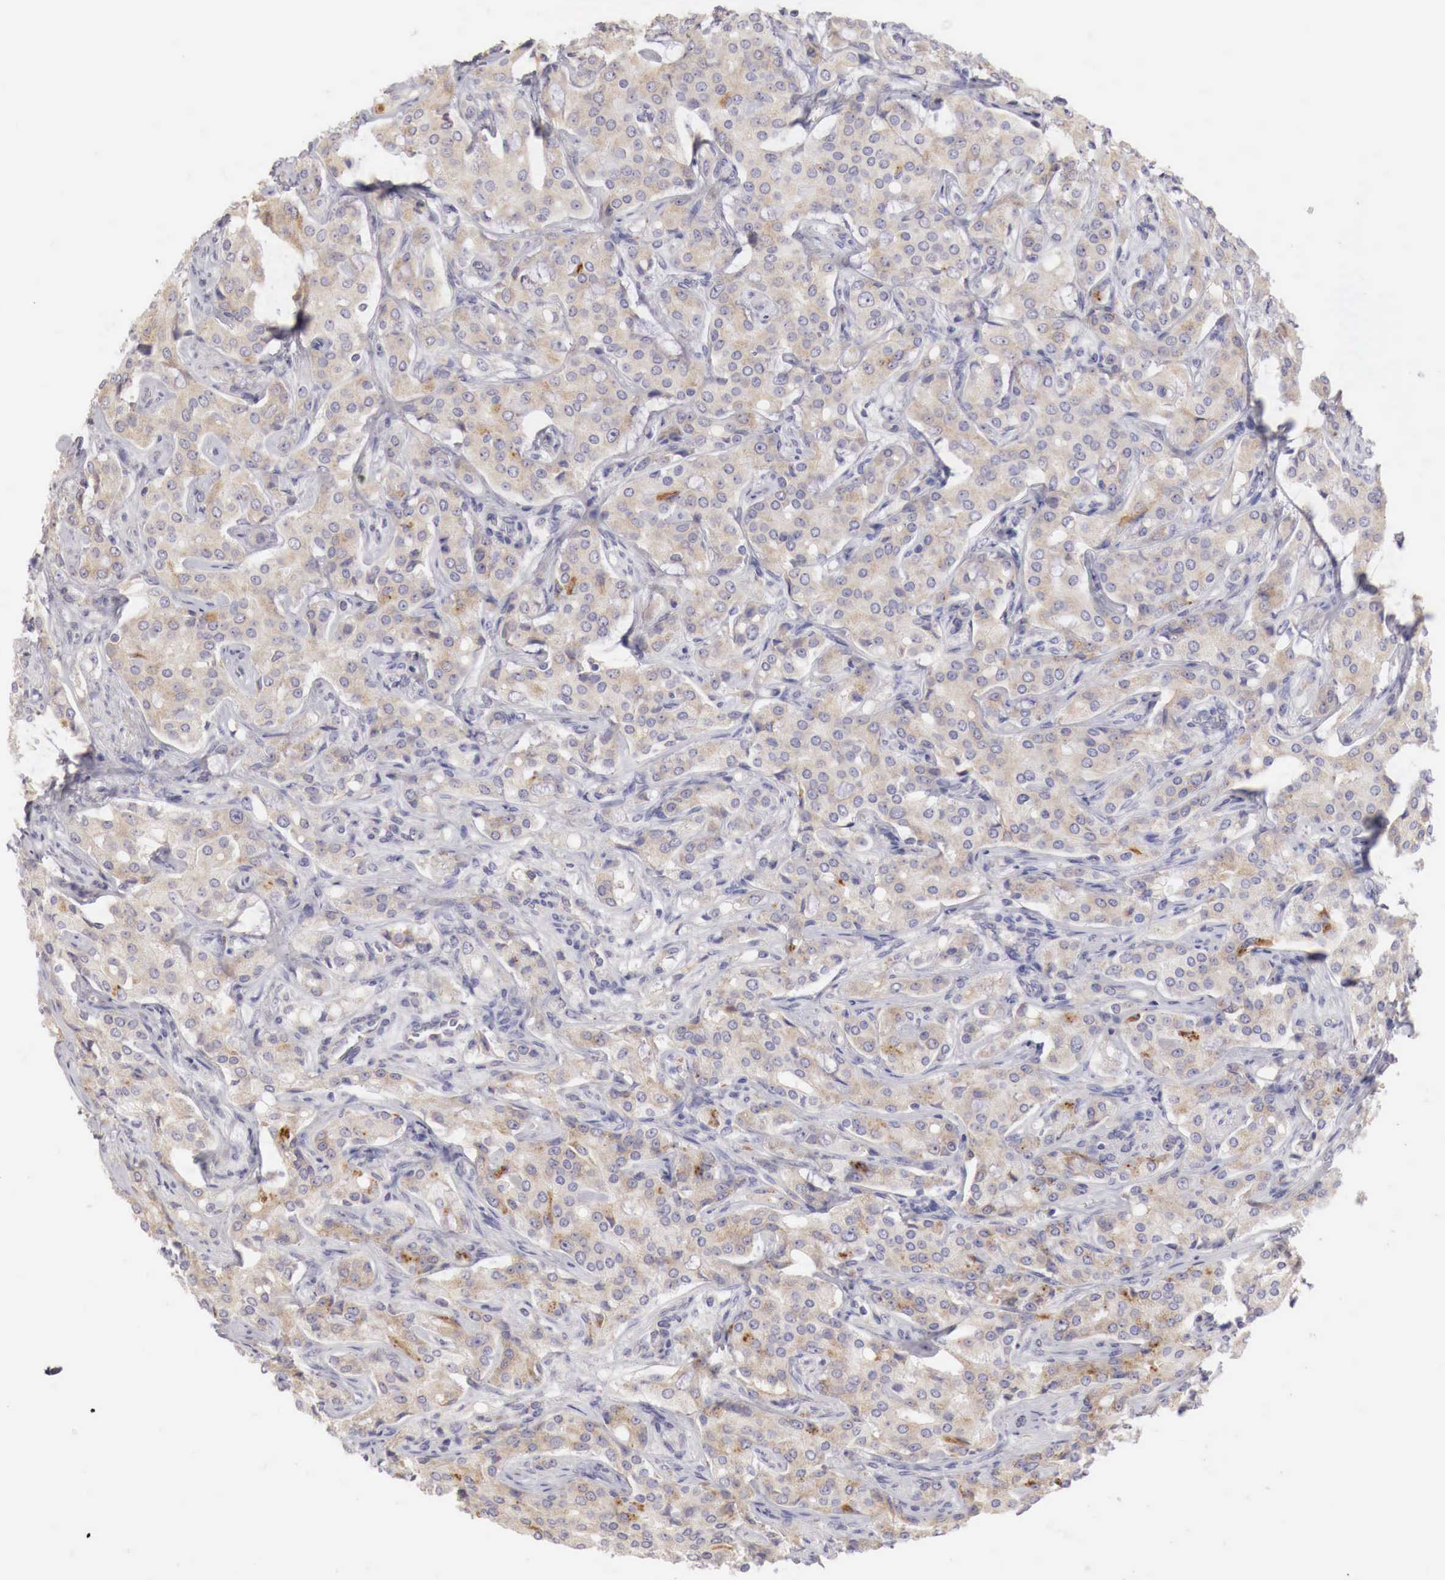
{"staining": {"intensity": "weak", "quantity": "25%-75%", "location": "cytoplasmic/membranous"}, "tissue": "prostate cancer", "cell_type": "Tumor cells", "image_type": "cancer", "snomed": [{"axis": "morphology", "description": "Adenocarcinoma, Medium grade"}, {"axis": "topography", "description": "Prostate"}], "caption": "The immunohistochemical stain highlights weak cytoplasmic/membranous positivity in tumor cells of prostate medium-grade adenocarcinoma tissue.", "gene": "NSDHL", "patient": {"sex": "male", "age": 72}}